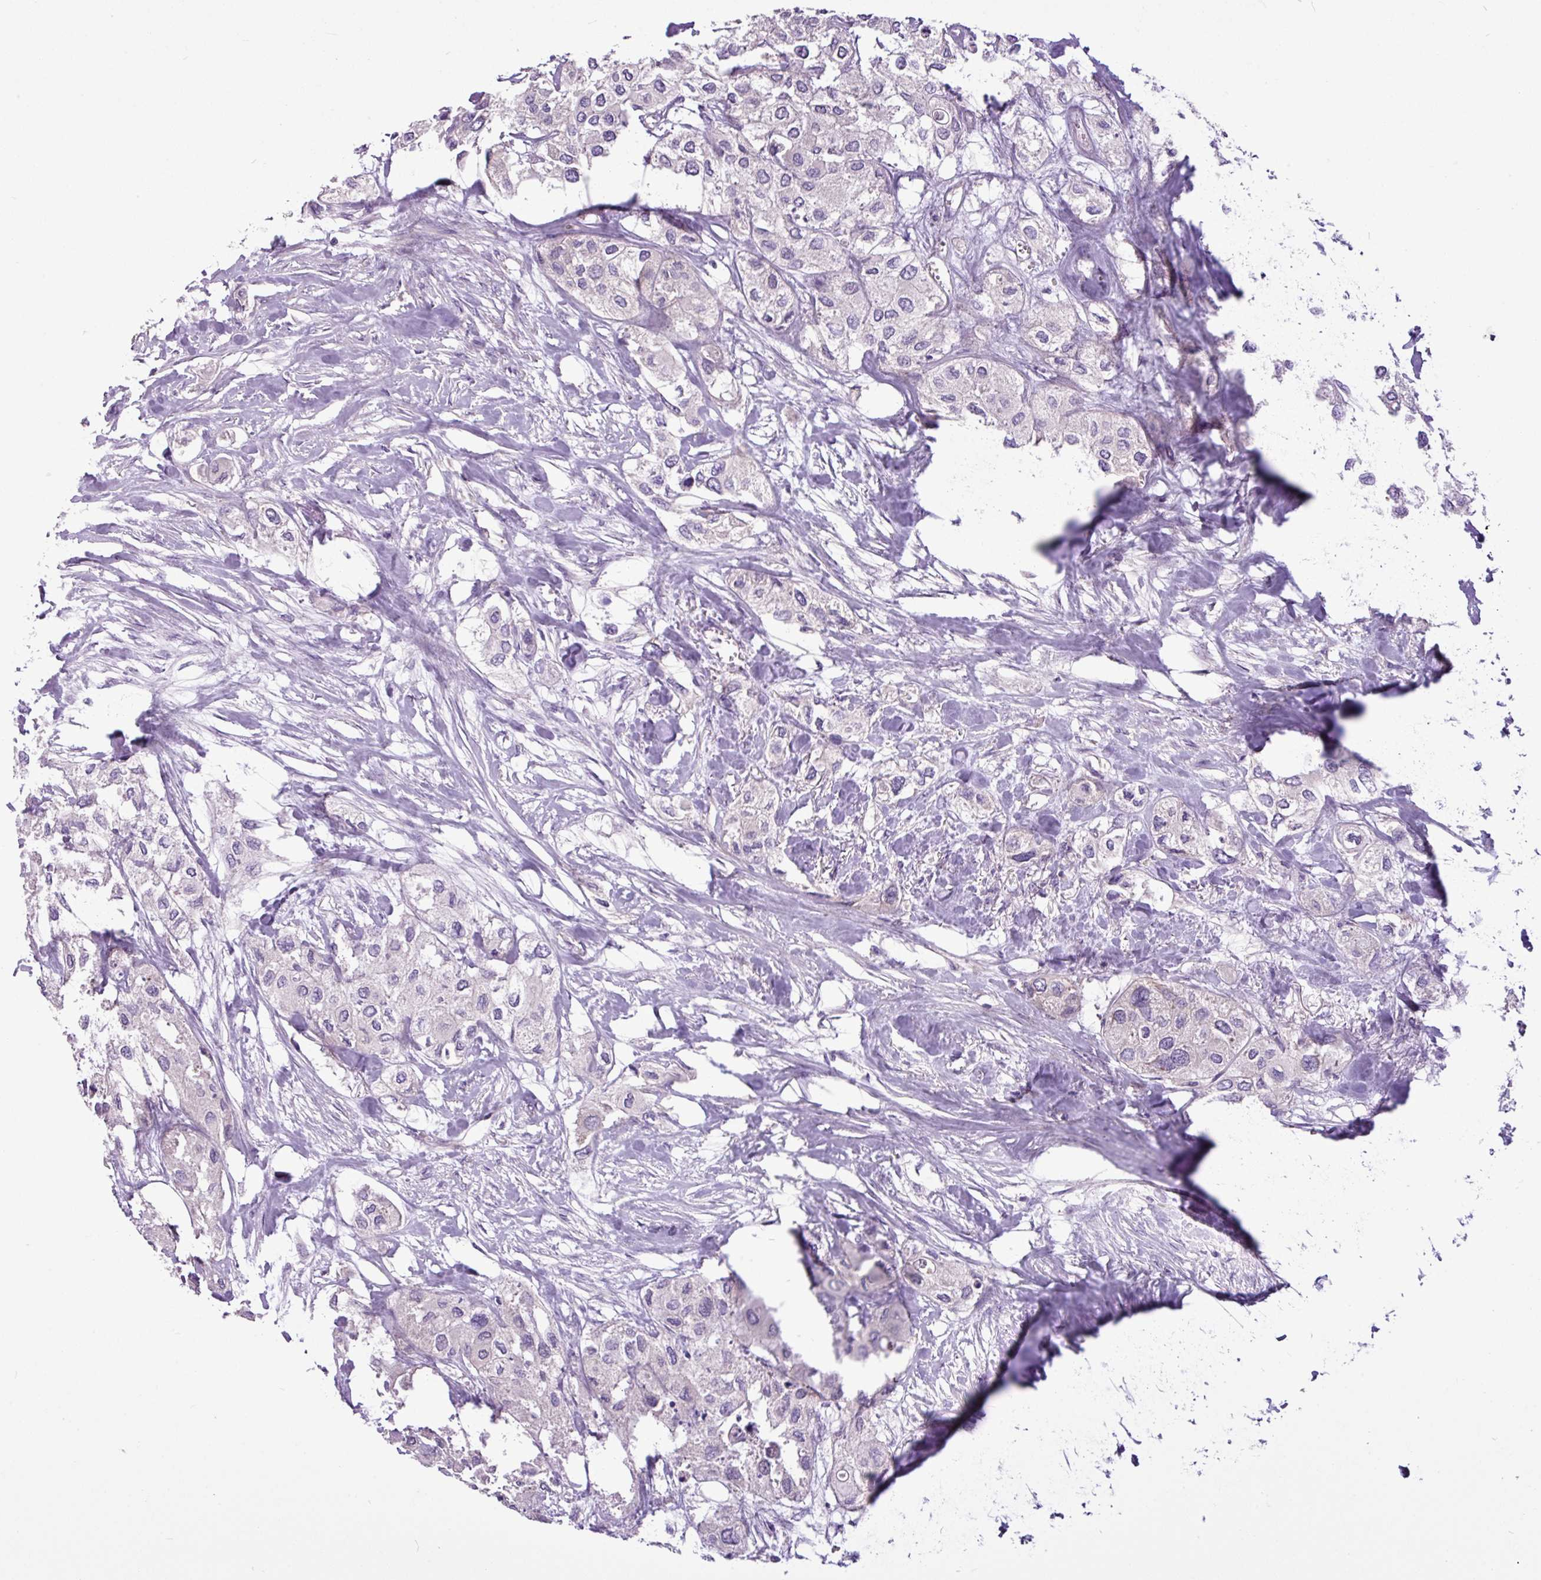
{"staining": {"intensity": "negative", "quantity": "none", "location": "none"}, "tissue": "urothelial cancer", "cell_type": "Tumor cells", "image_type": "cancer", "snomed": [{"axis": "morphology", "description": "Urothelial carcinoma, High grade"}, {"axis": "topography", "description": "Urinary bladder"}], "caption": "Immunohistochemical staining of high-grade urothelial carcinoma displays no significant positivity in tumor cells.", "gene": "MROH2A", "patient": {"sex": "male", "age": 64}}